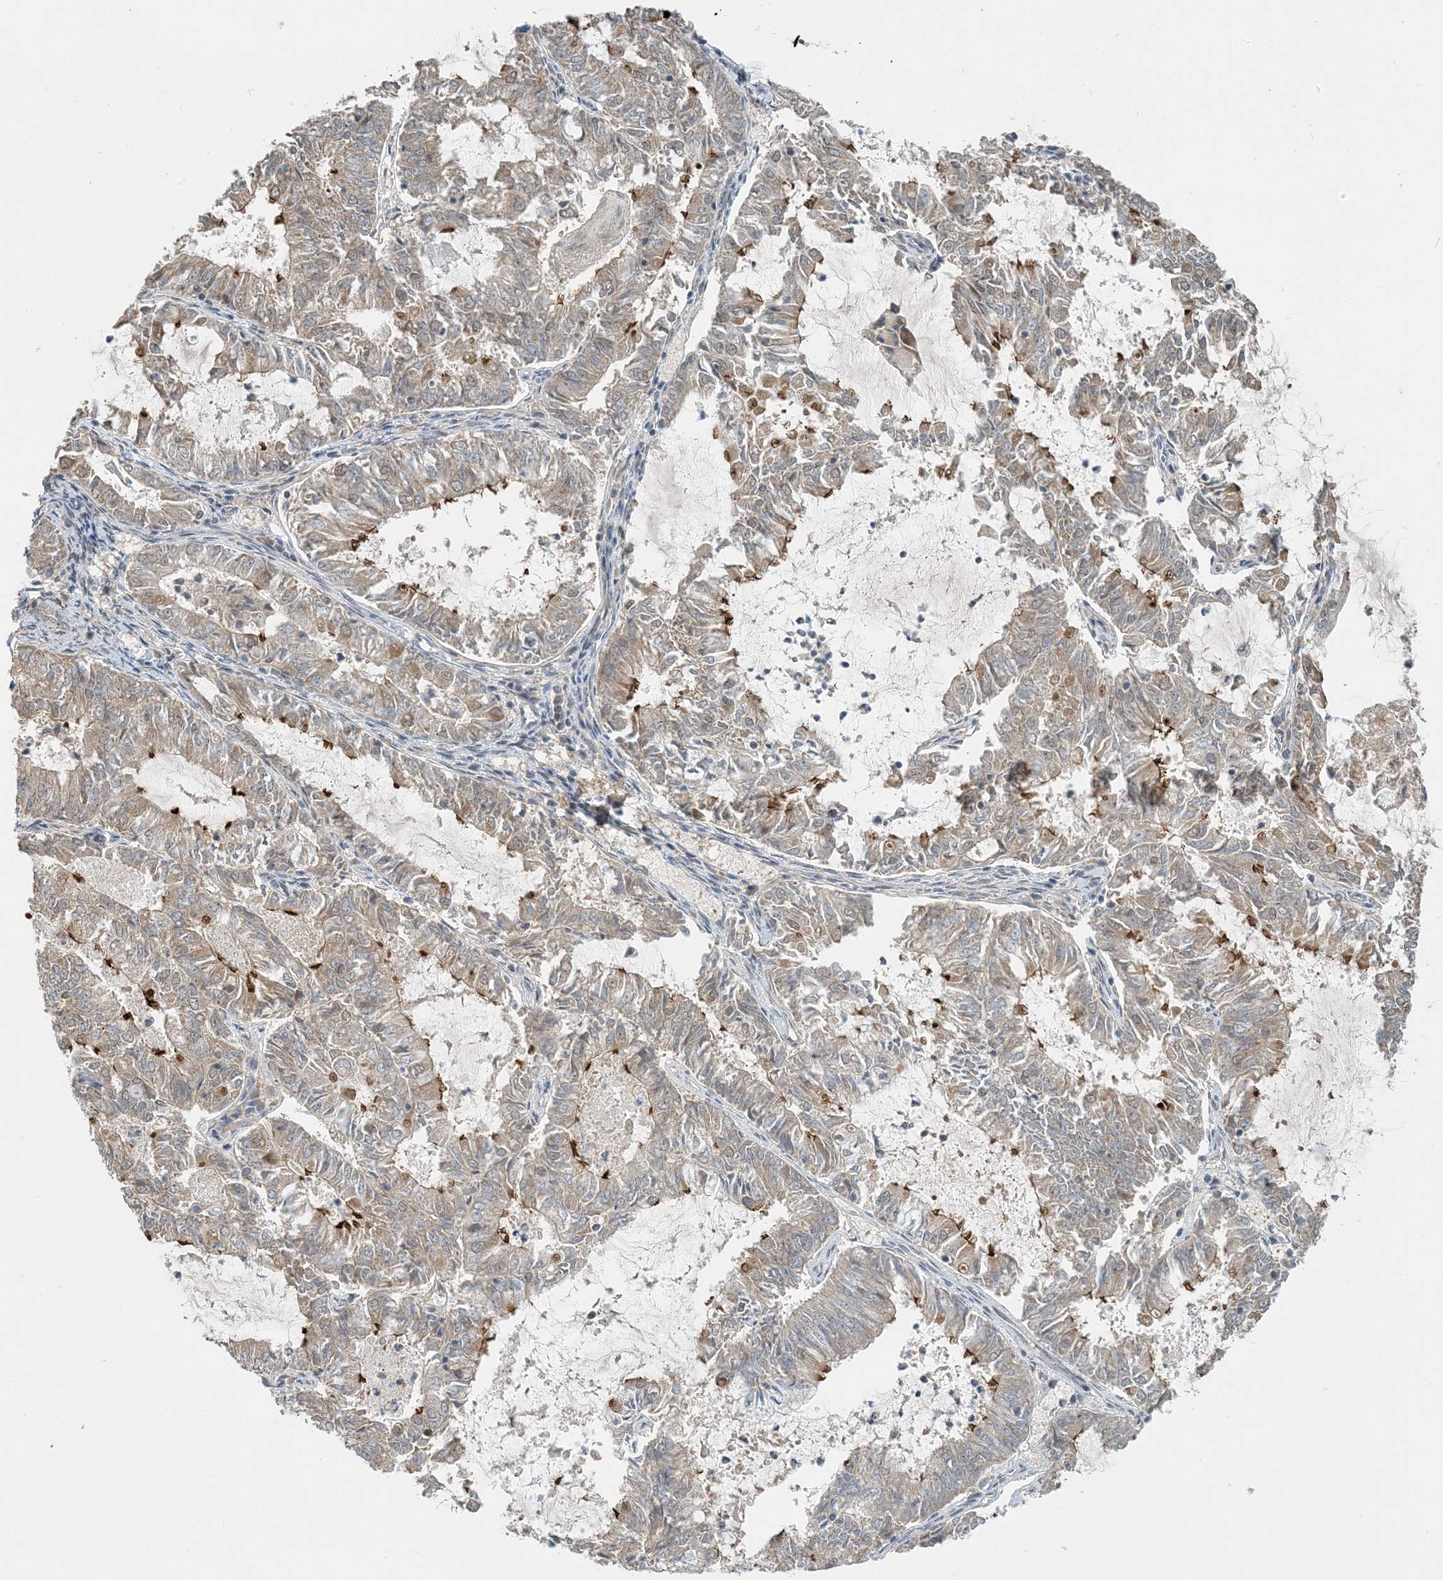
{"staining": {"intensity": "moderate", "quantity": "<25%", "location": "cytoplasmic/membranous"}, "tissue": "endometrial cancer", "cell_type": "Tumor cells", "image_type": "cancer", "snomed": [{"axis": "morphology", "description": "Adenocarcinoma, NOS"}, {"axis": "topography", "description": "Endometrium"}], "caption": "Moderate cytoplasmic/membranous protein expression is appreciated in approximately <25% of tumor cells in endometrial cancer.", "gene": "ZBTB3", "patient": {"sex": "female", "age": 57}}